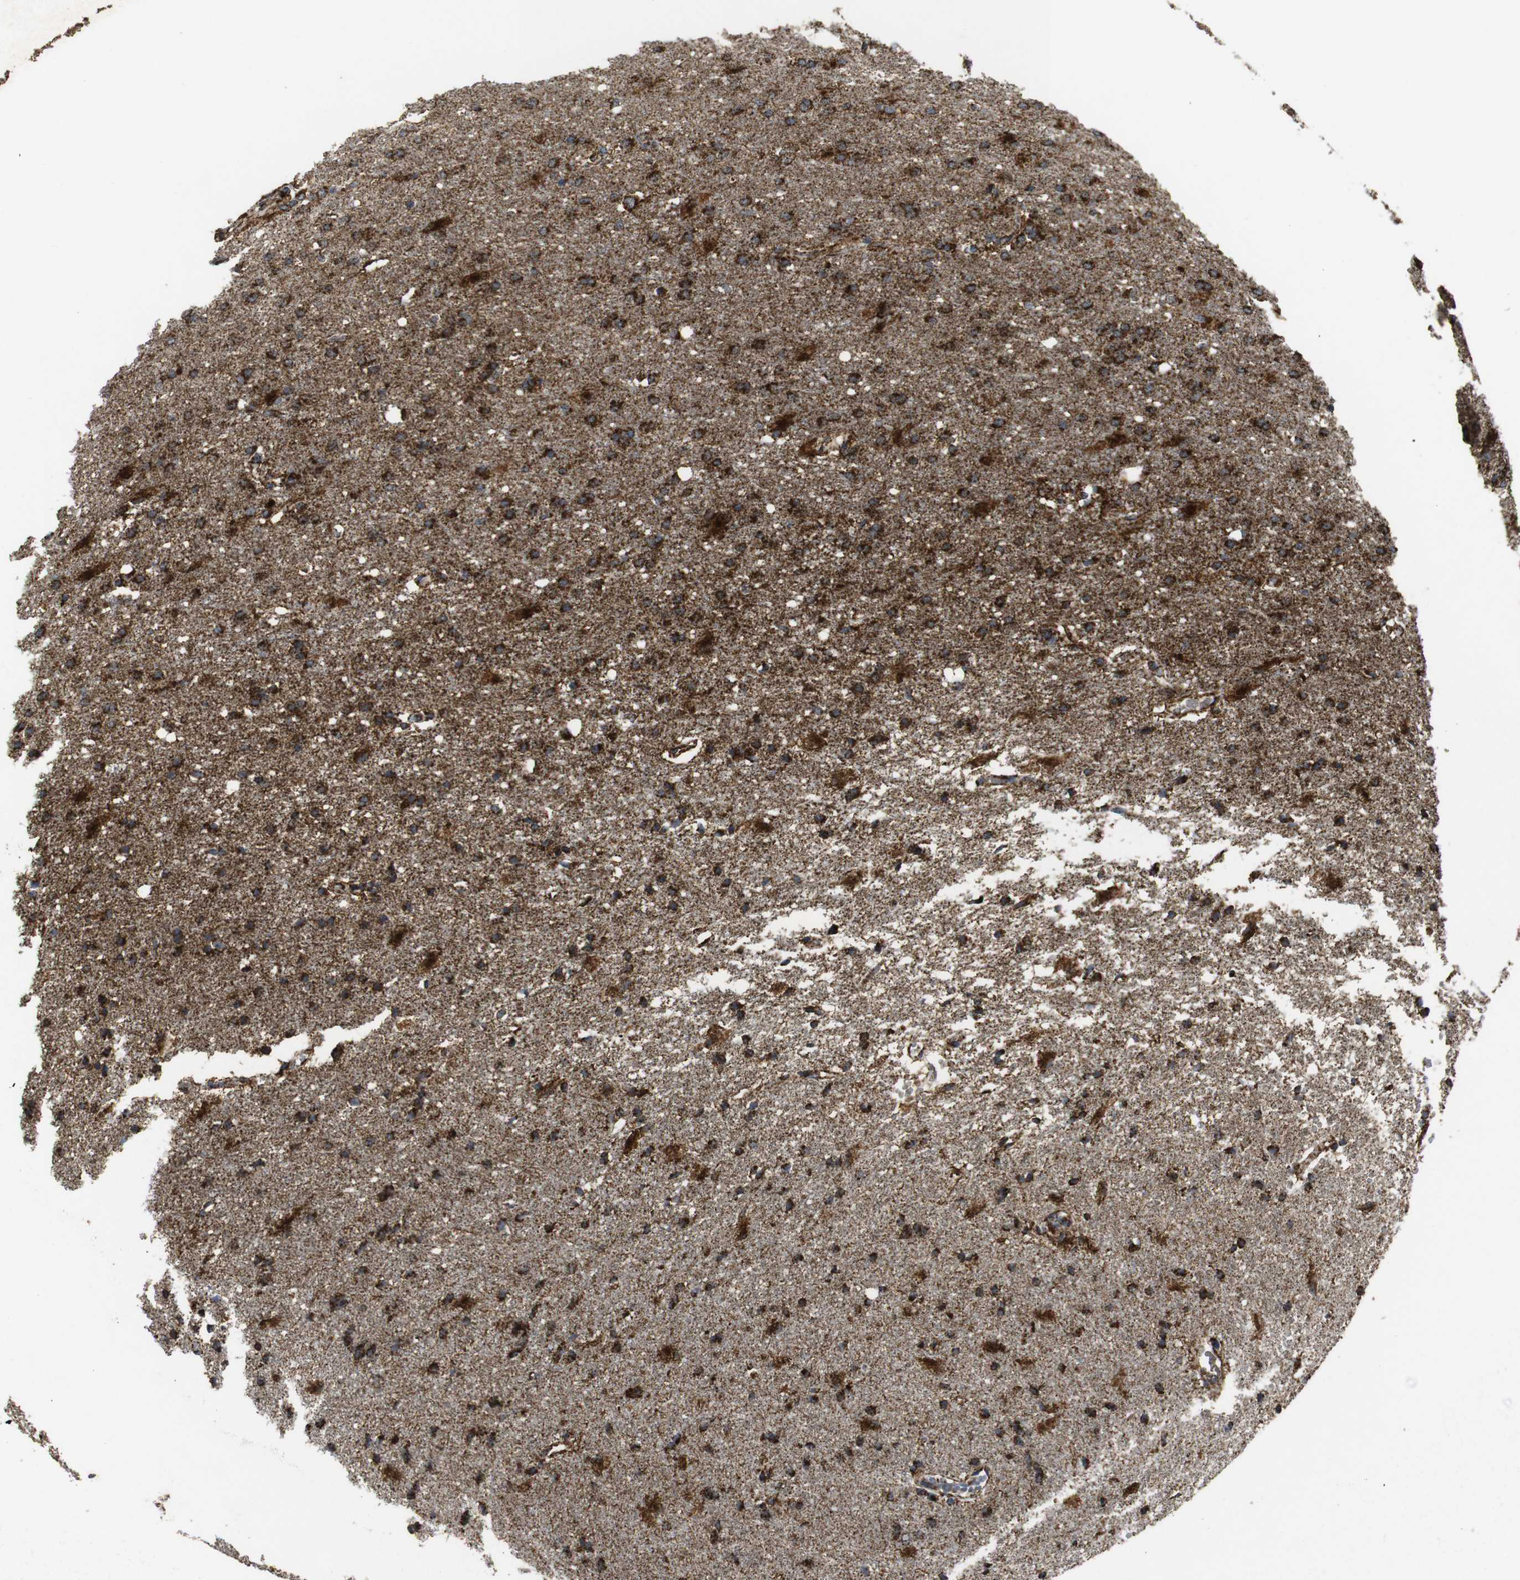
{"staining": {"intensity": "strong", "quantity": ">75%", "location": "cytoplasmic/membranous"}, "tissue": "glioma", "cell_type": "Tumor cells", "image_type": "cancer", "snomed": [{"axis": "morphology", "description": "Normal tissue, NOS"}, {"axis": "morphology", "description": "Glioma, malignant, High grade"}, {"axis": "topography", "description": "Cerebral cortex"}], "caption": "Immunohistochemistry (IHC) of human malignant glioma (high-grade) shows high levels of strong cytoplasmic/membranous positivity in about >75% of tumor cells.", "gene": "ATP5F1A", "patient": {"sex": "male", "age": 77}}